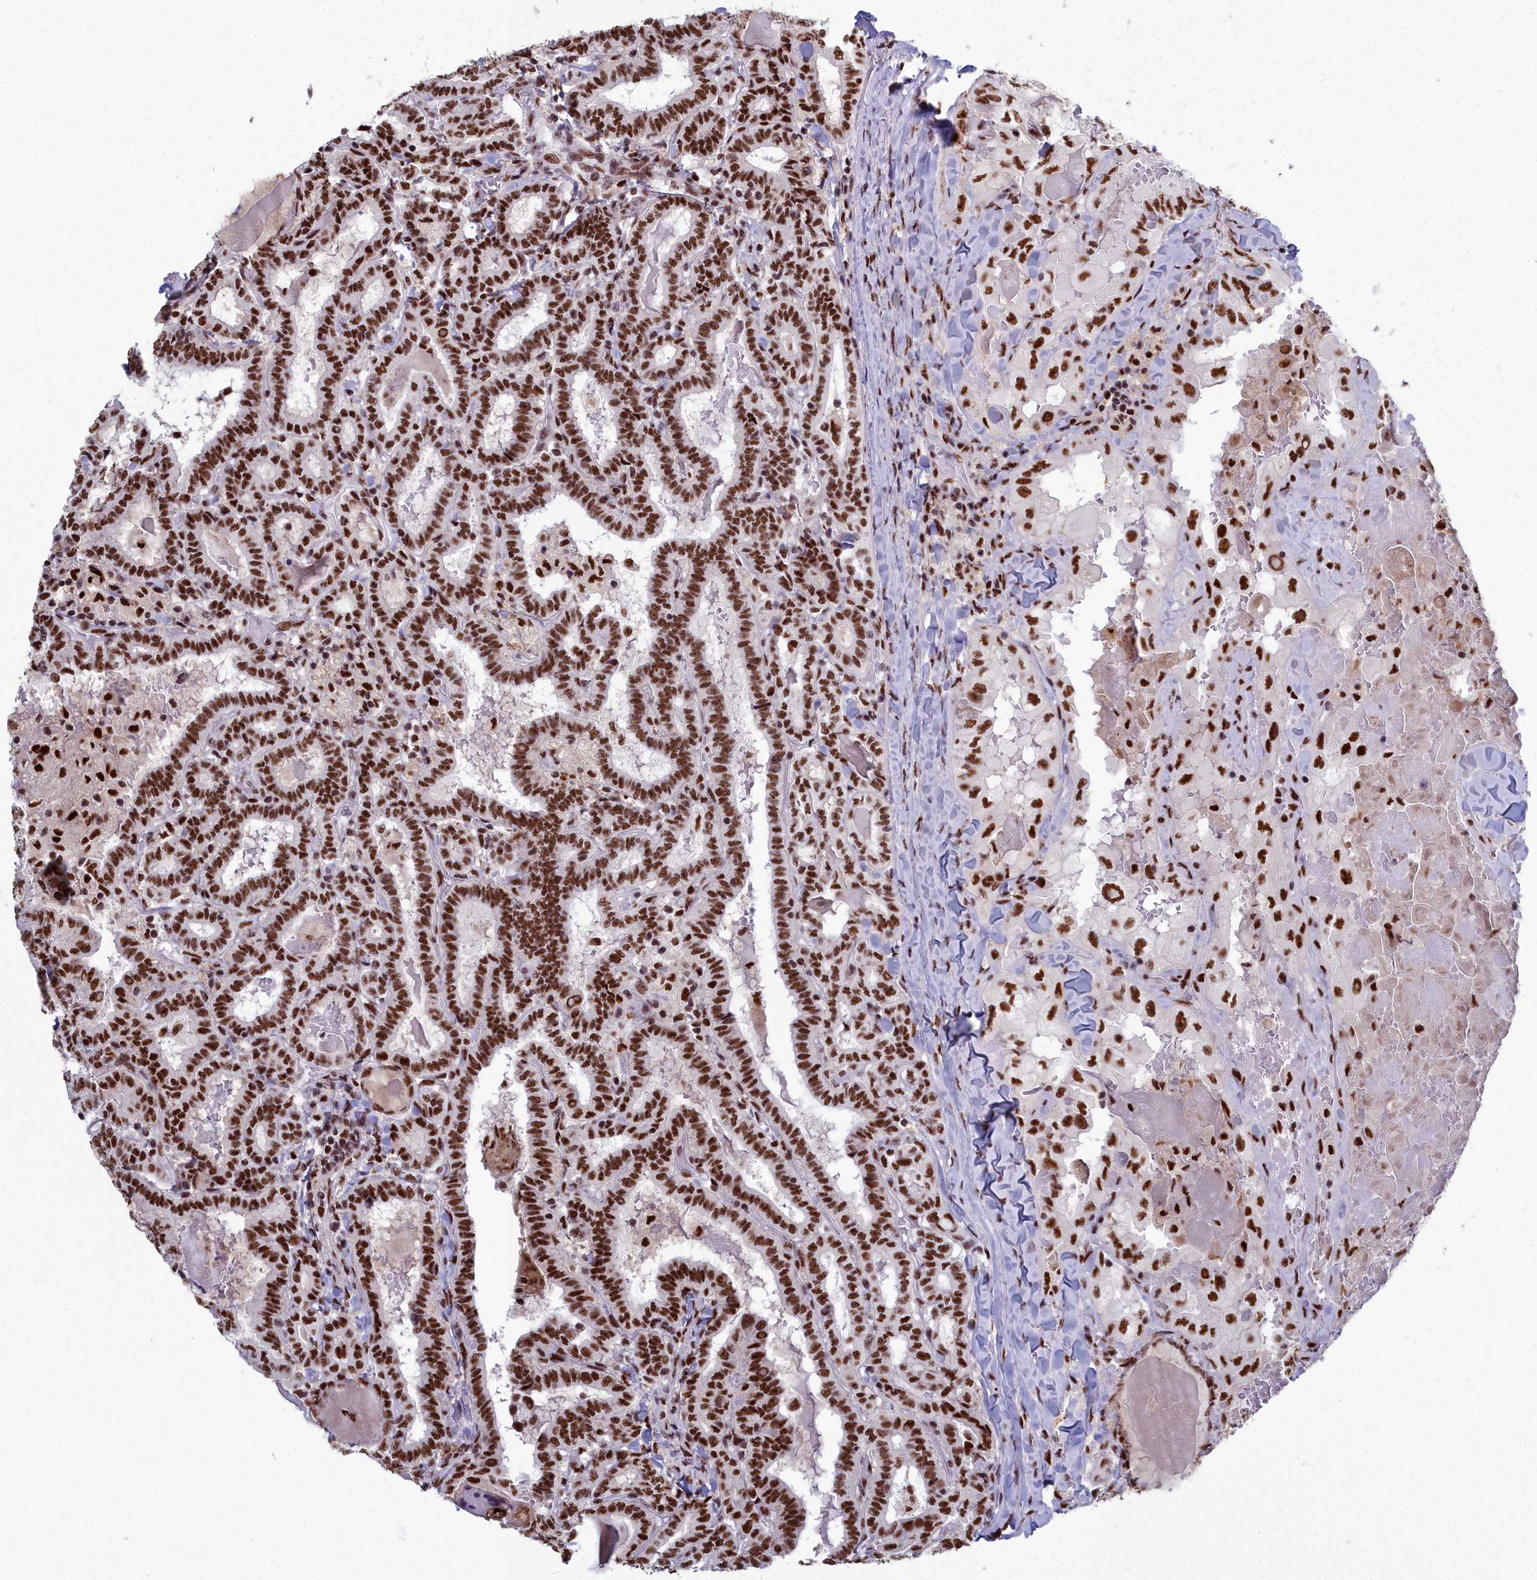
{"staining": {"intensity": "strong", "quantity": ">75%", "location": "nuclear"}, "tissue": "thyroid cancer", "cell_type": "Tumor cells", "image_type": "cancer", "snomed": [{"axis": "morphology", "description": "Papillary adenocarcinoma, NOS"}, {"axis": "topography", "description": "Thyroid gland"}], "caption": "Immunohistochemistry of papillary adenocarcinoma (thyroid) exhibits high levels of strong nuclear positivity in about >75% of tumor cells. (DAB (3,3'-diaminobenzidine) = brown stain, brightfield microscopy at high magnification).", "gene": "SF3B3", "patient": {"sex": "female", "age": 72}}